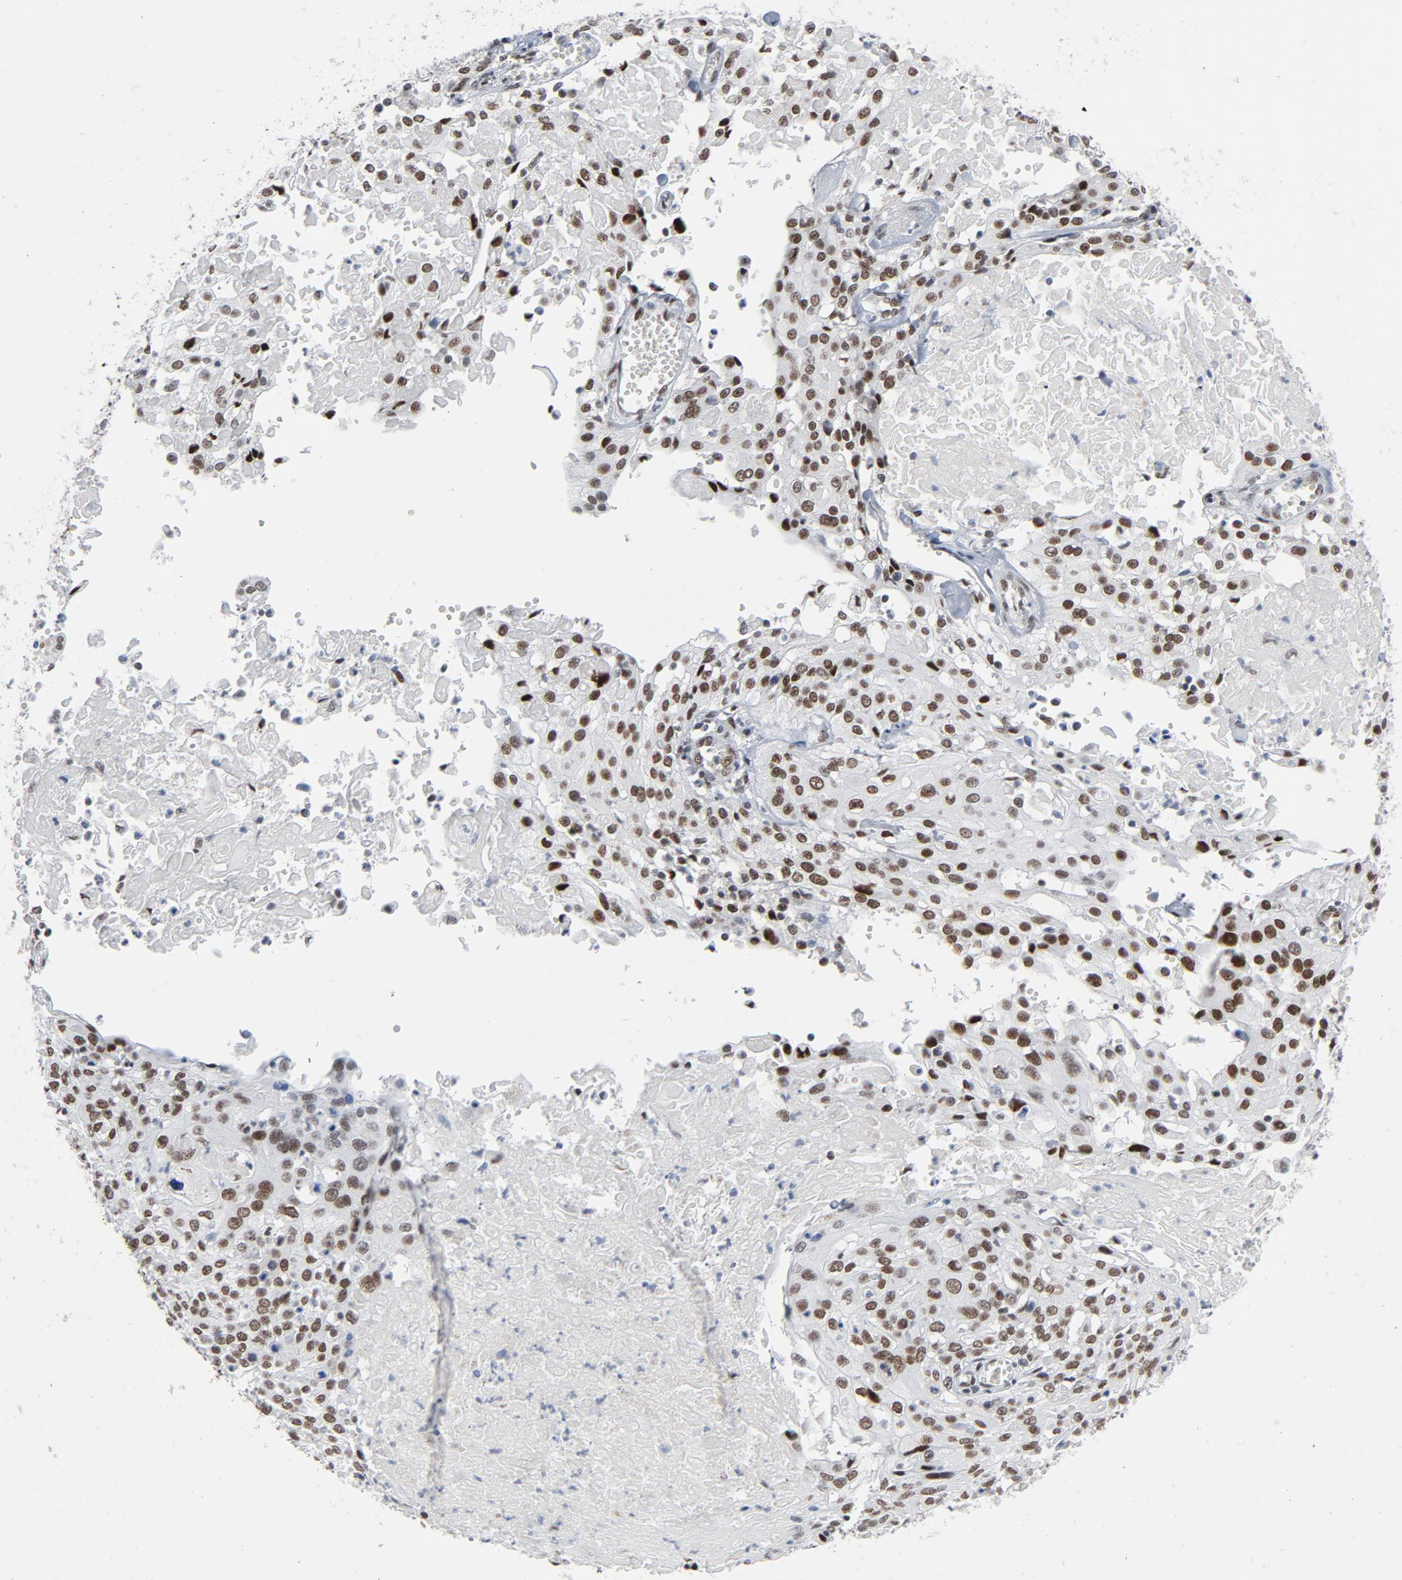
{"staining": {"intensity": "moderate", "quantity": ">75%", "location": "nuclear"}, "tissue": "cervical cancer", "cell_type": "Tumor cells", "image_type": "cancer", "snomed": [{"axis": "morphology", "description": "Squamous cell carcinoma, NOS"}, {"axis": "topography", "description": "Cervix"}], "caption": "Immunohistochemical staining of human cervical cancer (squamous cell carcinoma) demonstrates moderate nuclear protein staining in approximately >75% of tumor cells. (IHC, brightfield microscopy, high magnification).", "gene": "HSF1", "patient": {"sex": "female", "age": 39}}